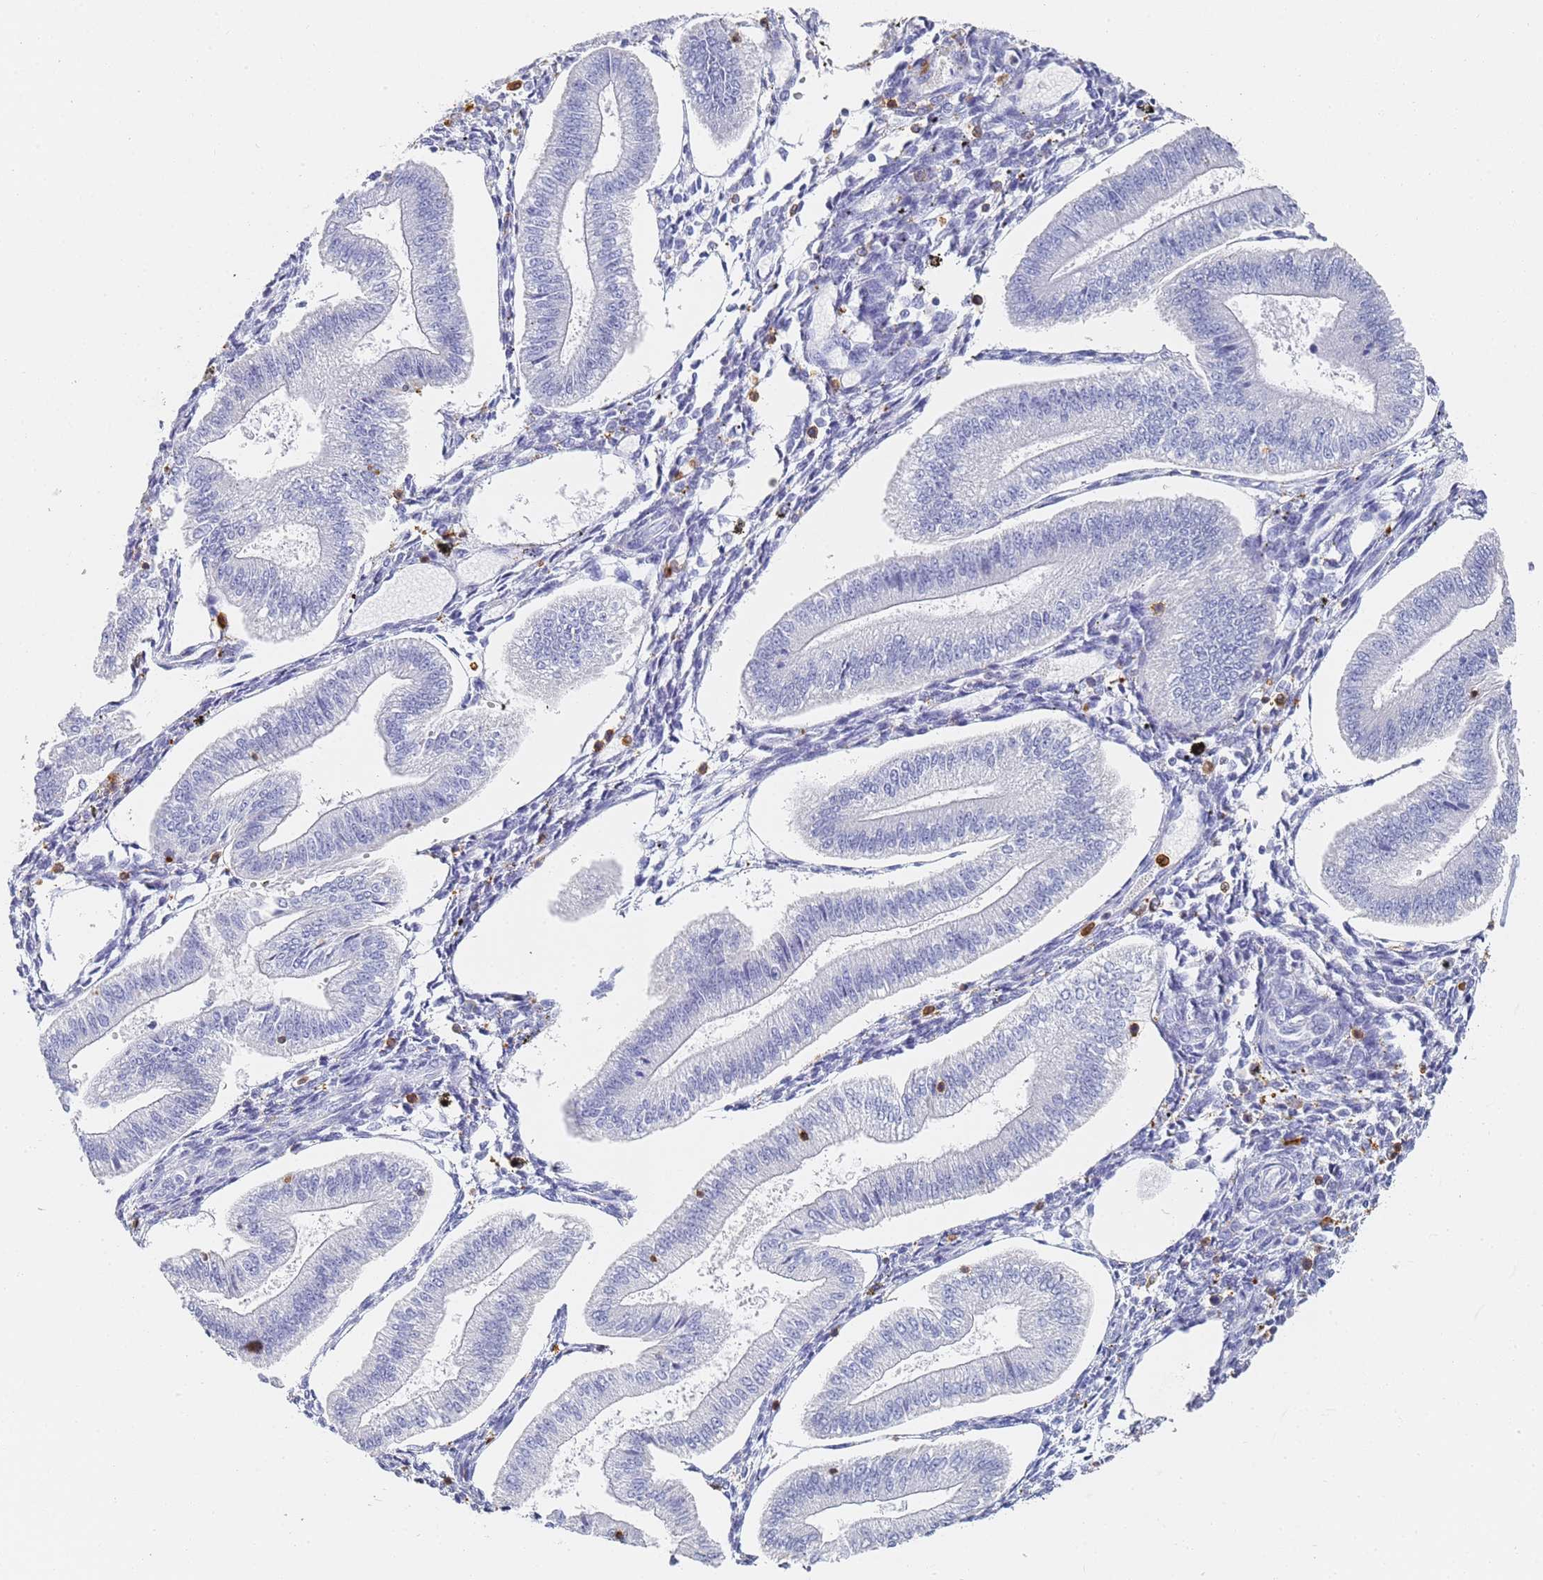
{"staining": {"intensity": "negative", "quantity": "none", "location": "none"}, "tissue": "endometrium", "cell_type": "Cells in endometrial stroma", "image_type": "normal", "snomed": [{"axis": "morphology", "description": "Normal tissue, NOS"}, {"axis": "topography", "description": "Endometrium"}], "caption": "Protein analysis of unremarkable endometrium exhibits no significant positivity in cells in endometrial stroma.", "gene": "BIN2", "patient": {"sex": "female", "age": 34}}